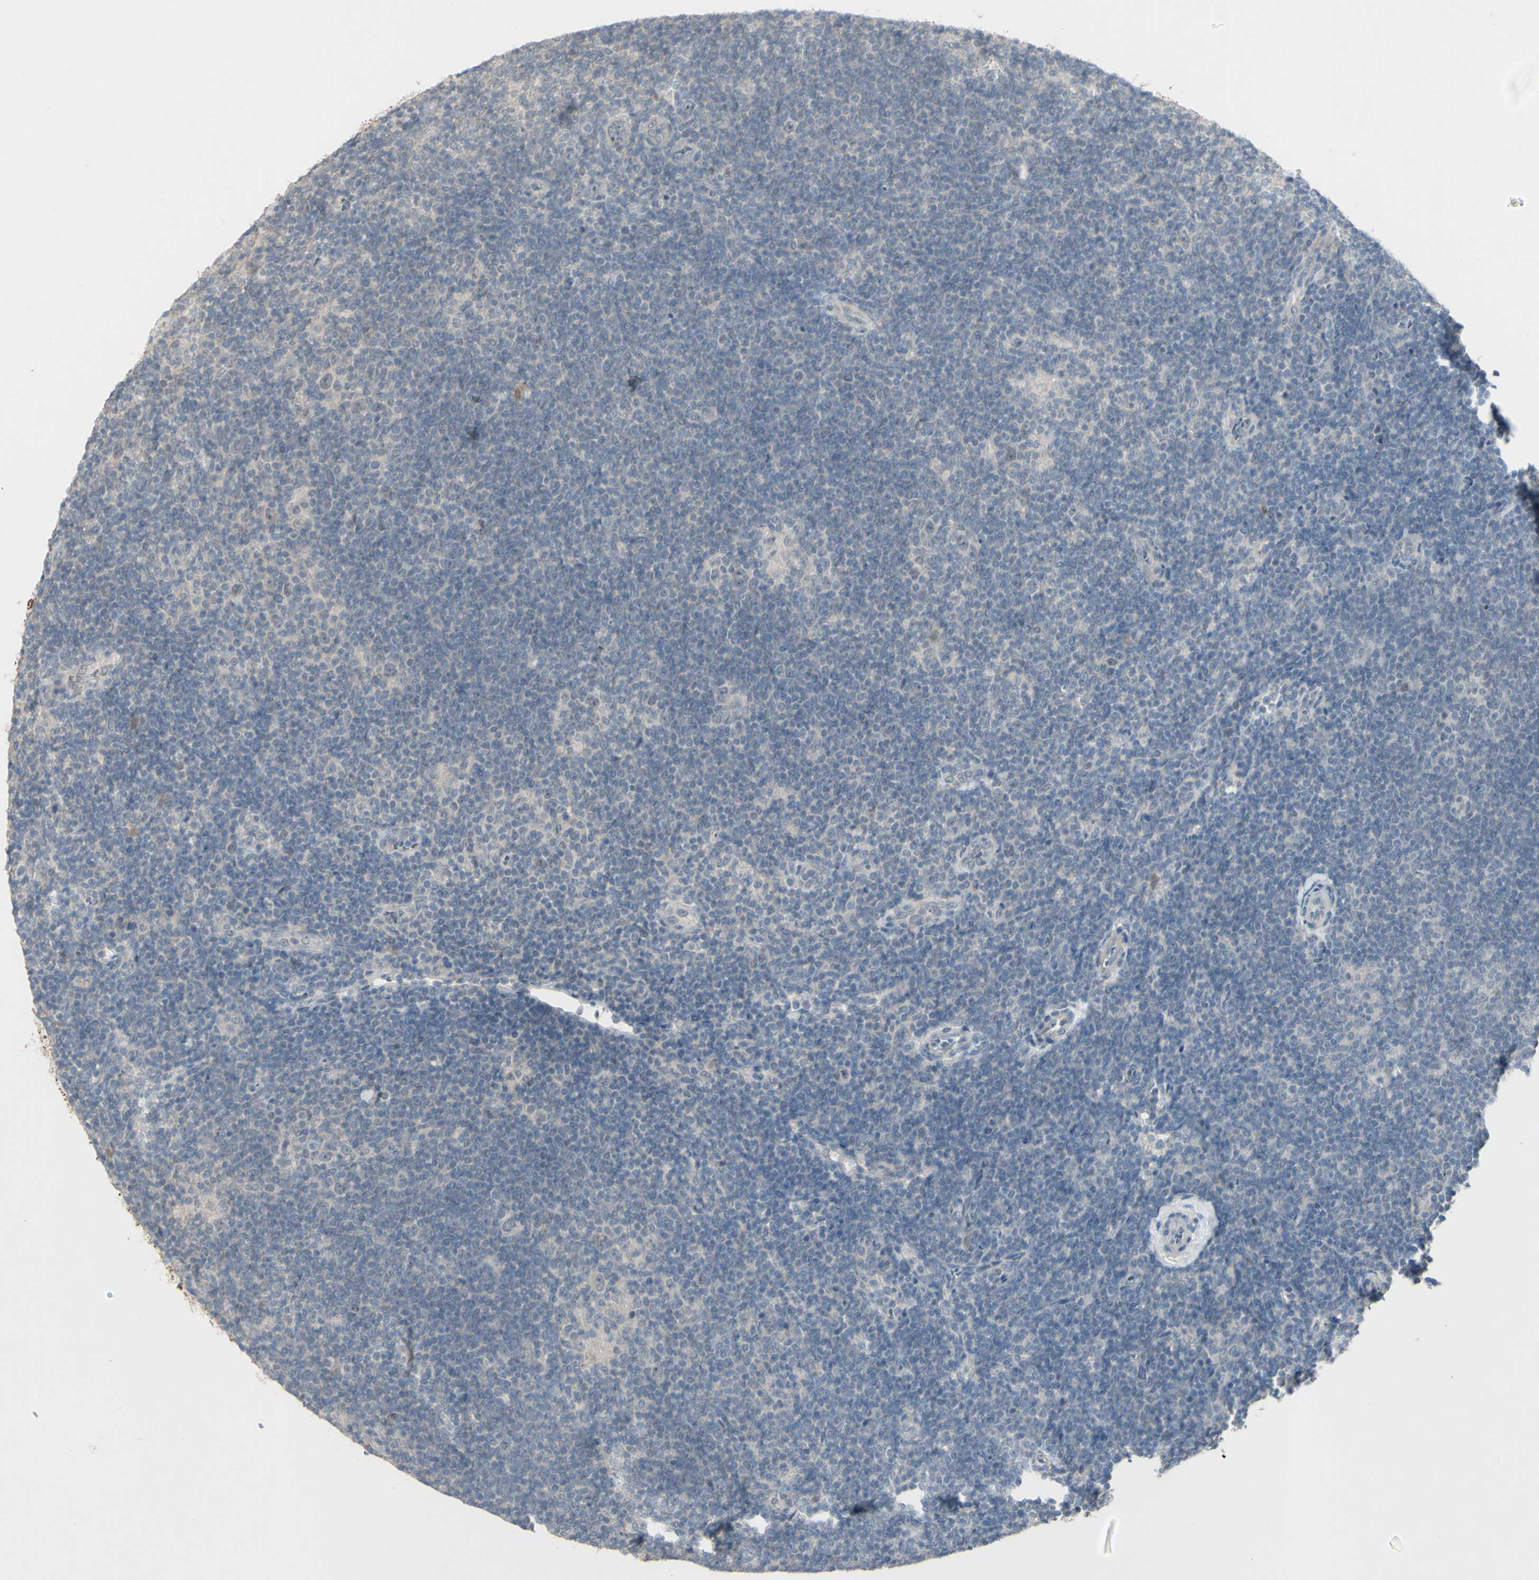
{"staining": {"intensity": "negative", "quantity": "none", "location": "none"}, "tissue": "lymphoma", "cell_type": "Tumor cells", "image_type": "cancer", "snomed": [{"axis": "morphology", "description": "Hodgkin's disease, NOS"}, {"axis": "topography", "description": "Lymph node"}], "caption": "Lymphoma was stained to show a protein in brown. There is no significant staining in tumor cells.", "gene": "PIAS4", "patient": {"sex": "female", "age": 57}}